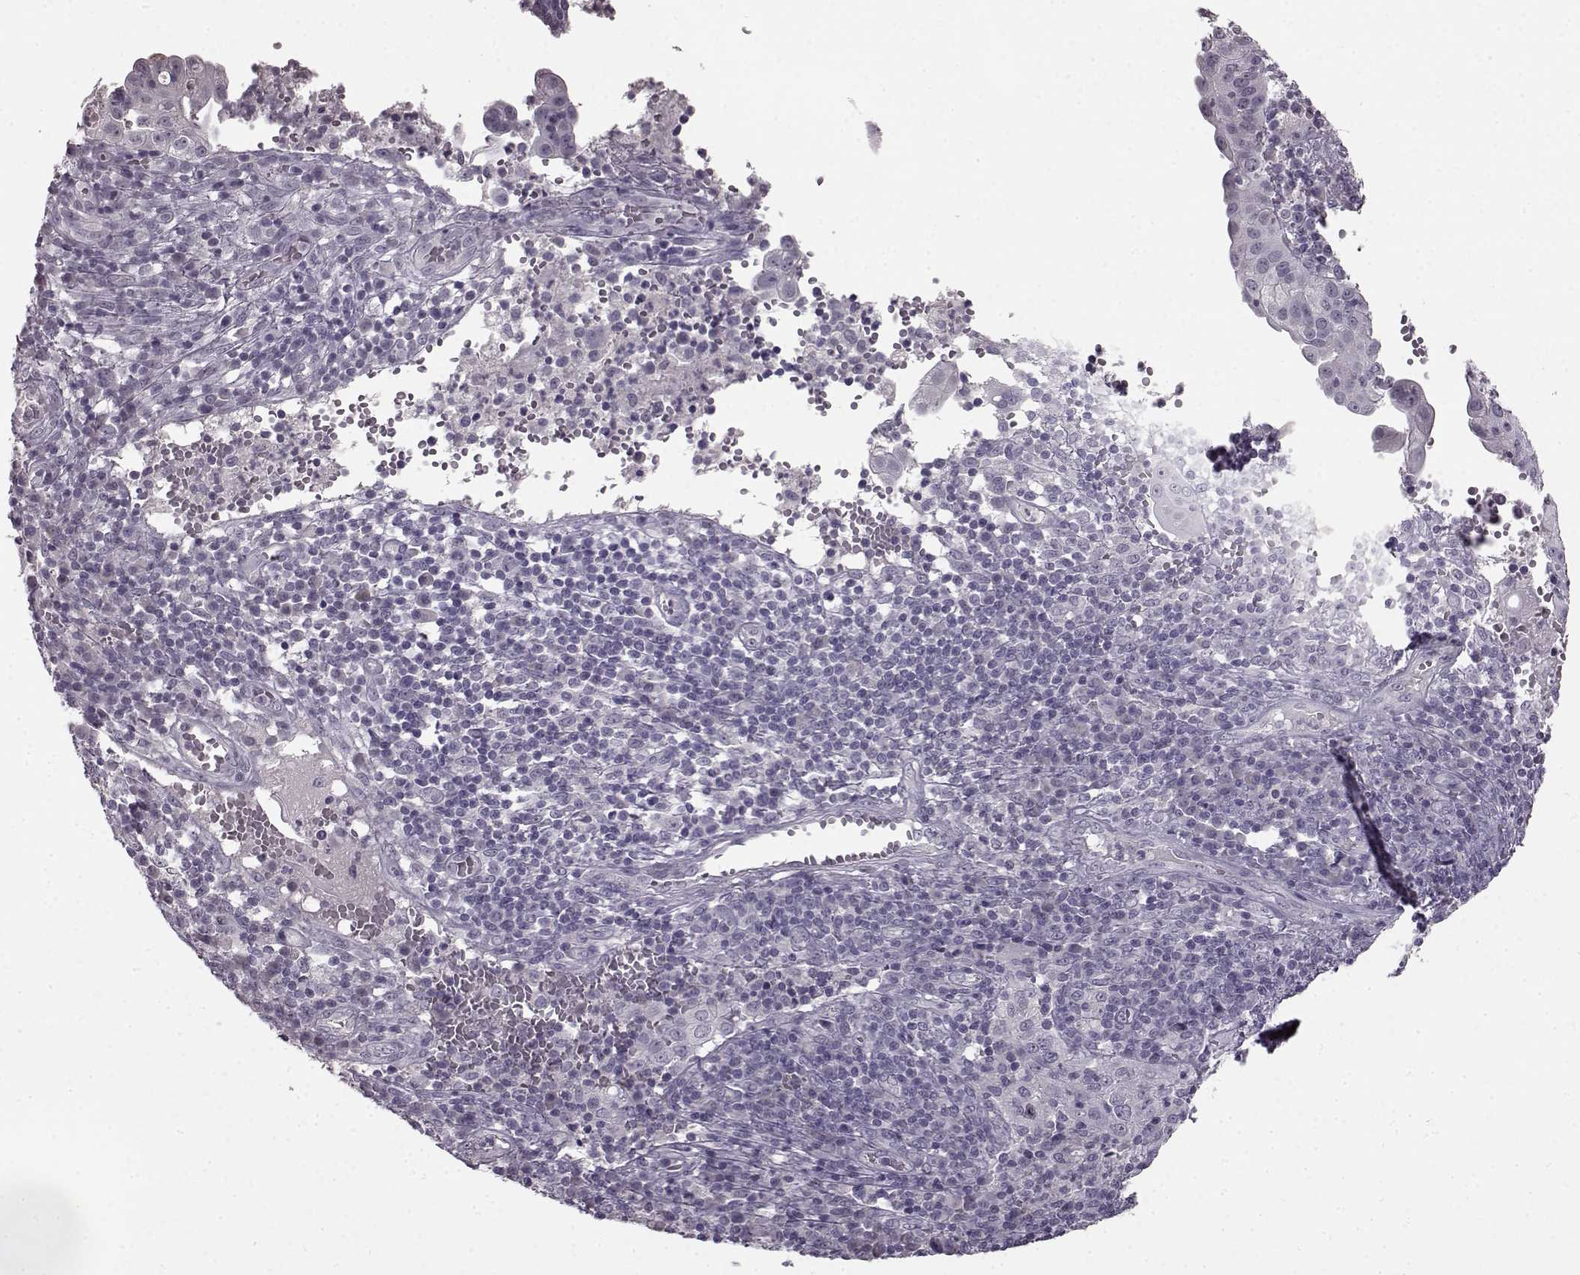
{"staining": {"intensity": "negative", "quantity": "none", "location": "none"}, "tissue": "cervical cancer", "cell_type": "Tumor cells", "image_type": "cancer", "snomed": [{"axis": "morphology", "description": "Squamous cell carcinoma, NOS"}, {"axis": "topography", "description": "Cervix"}], "caption": "Cervical squamous cell carcinoma was stained to show a protein in brown. There is no significant expression in tumor cells.", "gene": "LHB", "patient": {"sex": "female", "age": 39}}